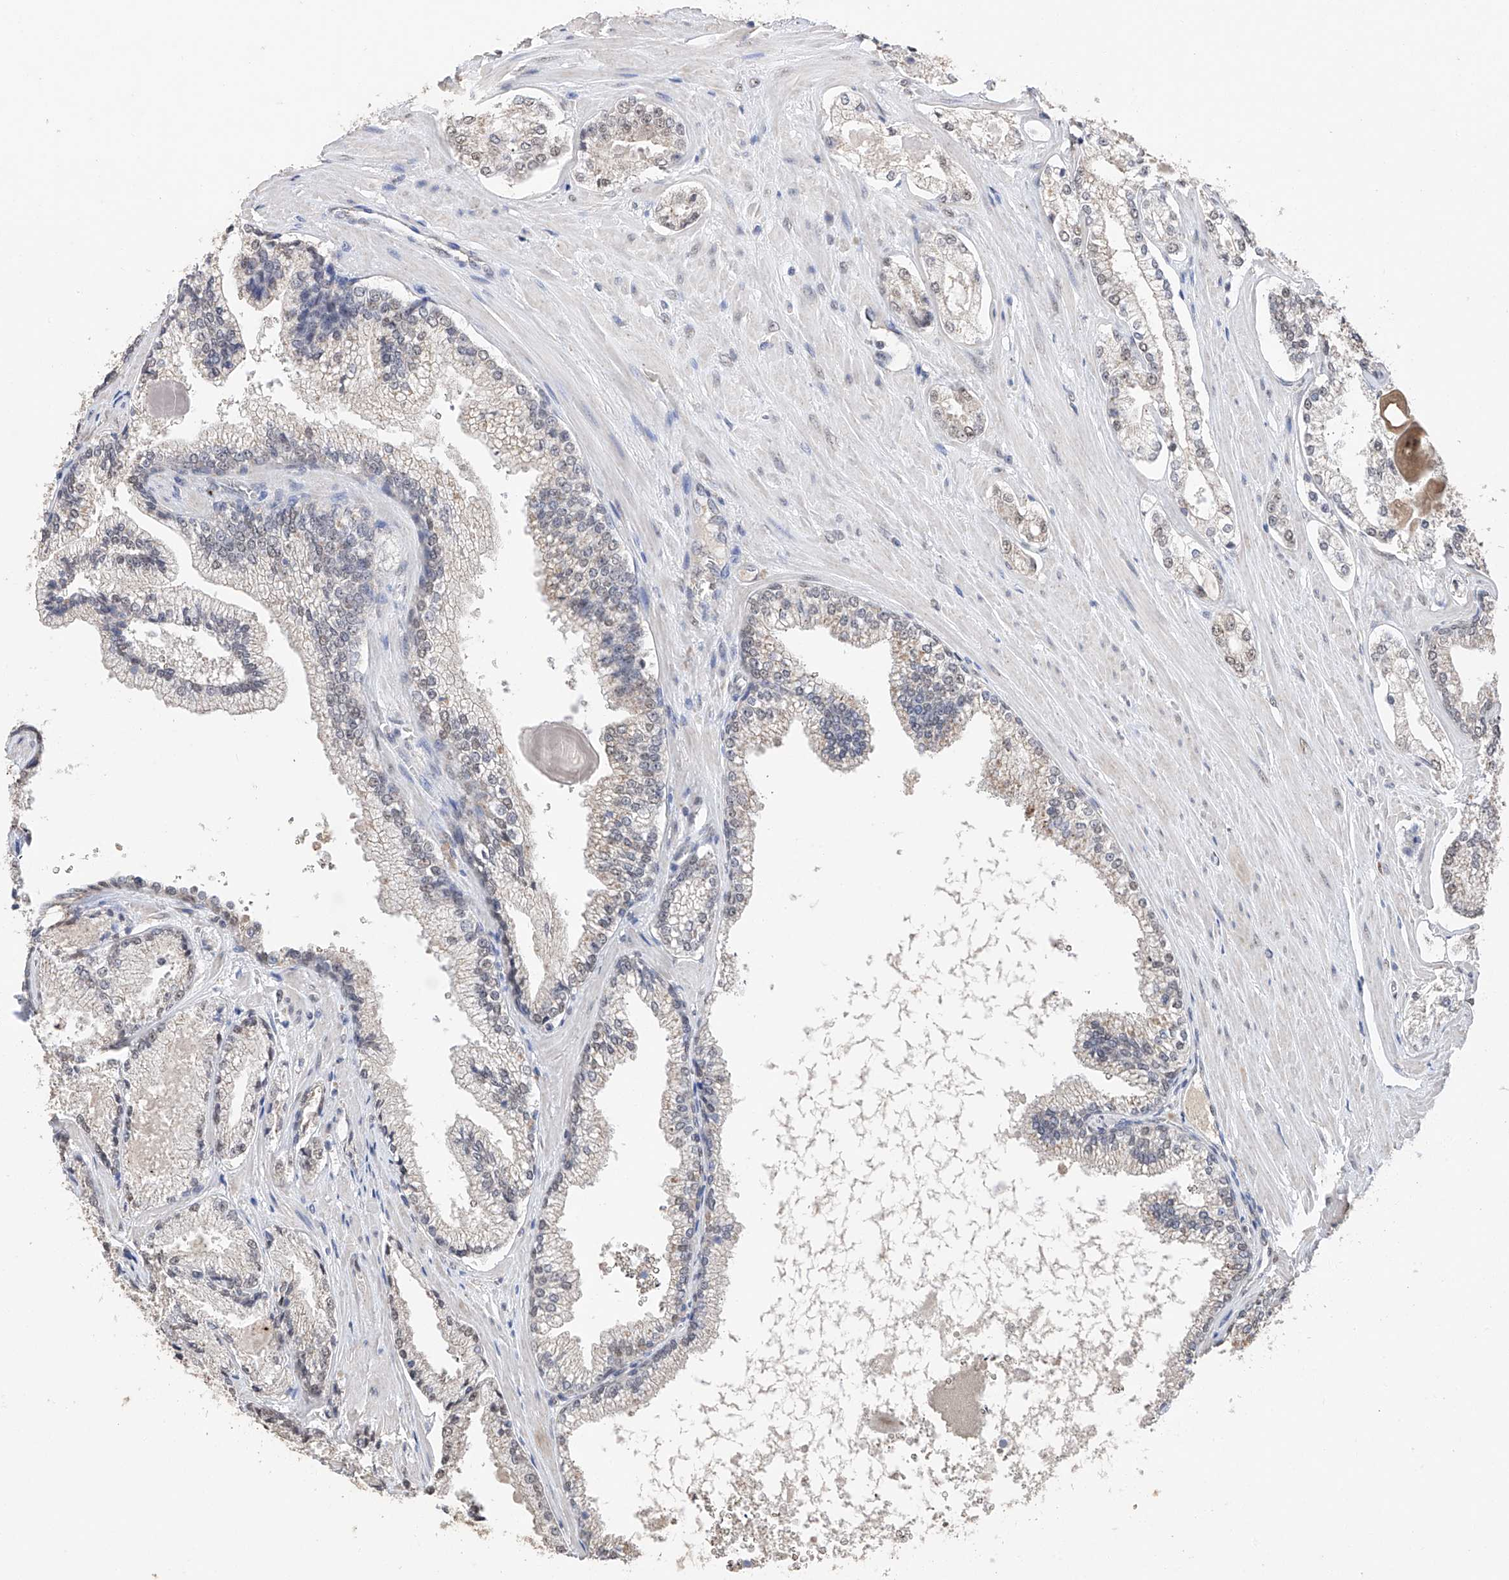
{"staining": {"intensity": "negative", "quantity": "none", "location": "none"}, "tissue": "prostate cancer", "cell_type": "Tumor cells", "image_type": "cancer", "snomed": [{"axis": "morphology", "description": "Adenocarcinoma, High grade"}, {"axis": "topography", "description": "Prostate"}], "caption": "IHC of human prostate cancer (high-grade adenocarcinoma) reveals no expression in tumor cells.", "gene": "DMAP1", "patient": {"sex": "male", "age": 73}}